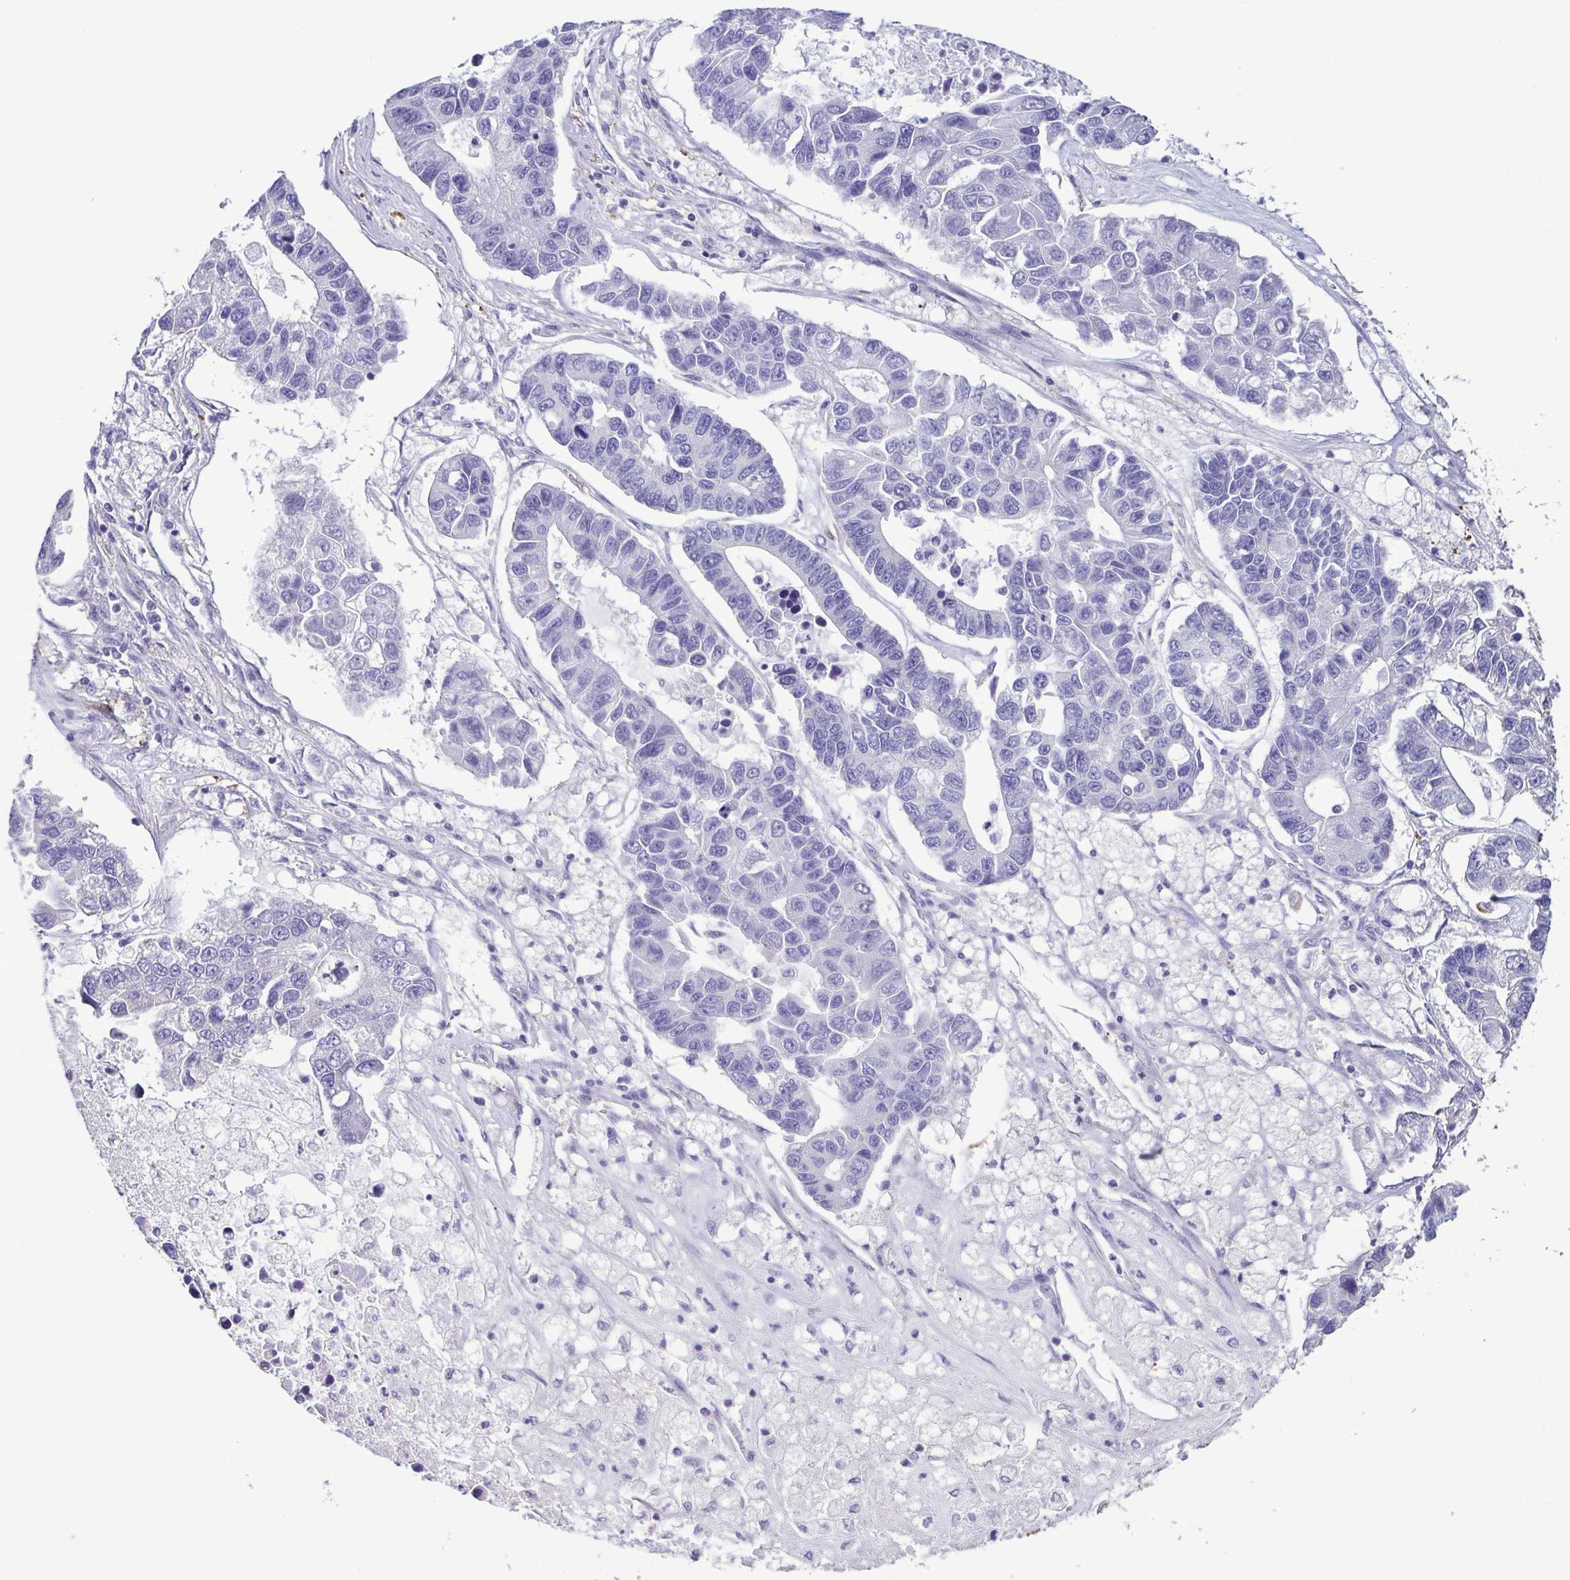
{"staining": {"intensity": "negative", "quantity": "none", "location": "none"}, "tissue": "lung cancer", "cell_type": "Tumor cells", "image_type": "cancer", "snomed": [{"axis": "morphology", "description": "Adenocarcinoma, NOS"}, {"axis": "topography", "description": "Bronchus"}, {"axis": "topography", "description": "Lung"}], "caption": "Immunohistochemistry photomicrograph of neoplastic tissue: human lung cancer stained with DAB exhibits no significant protein expression in tumor cells.", "gene": "PLA2G4E", "patient": {"sex": "female", "age": 51}}